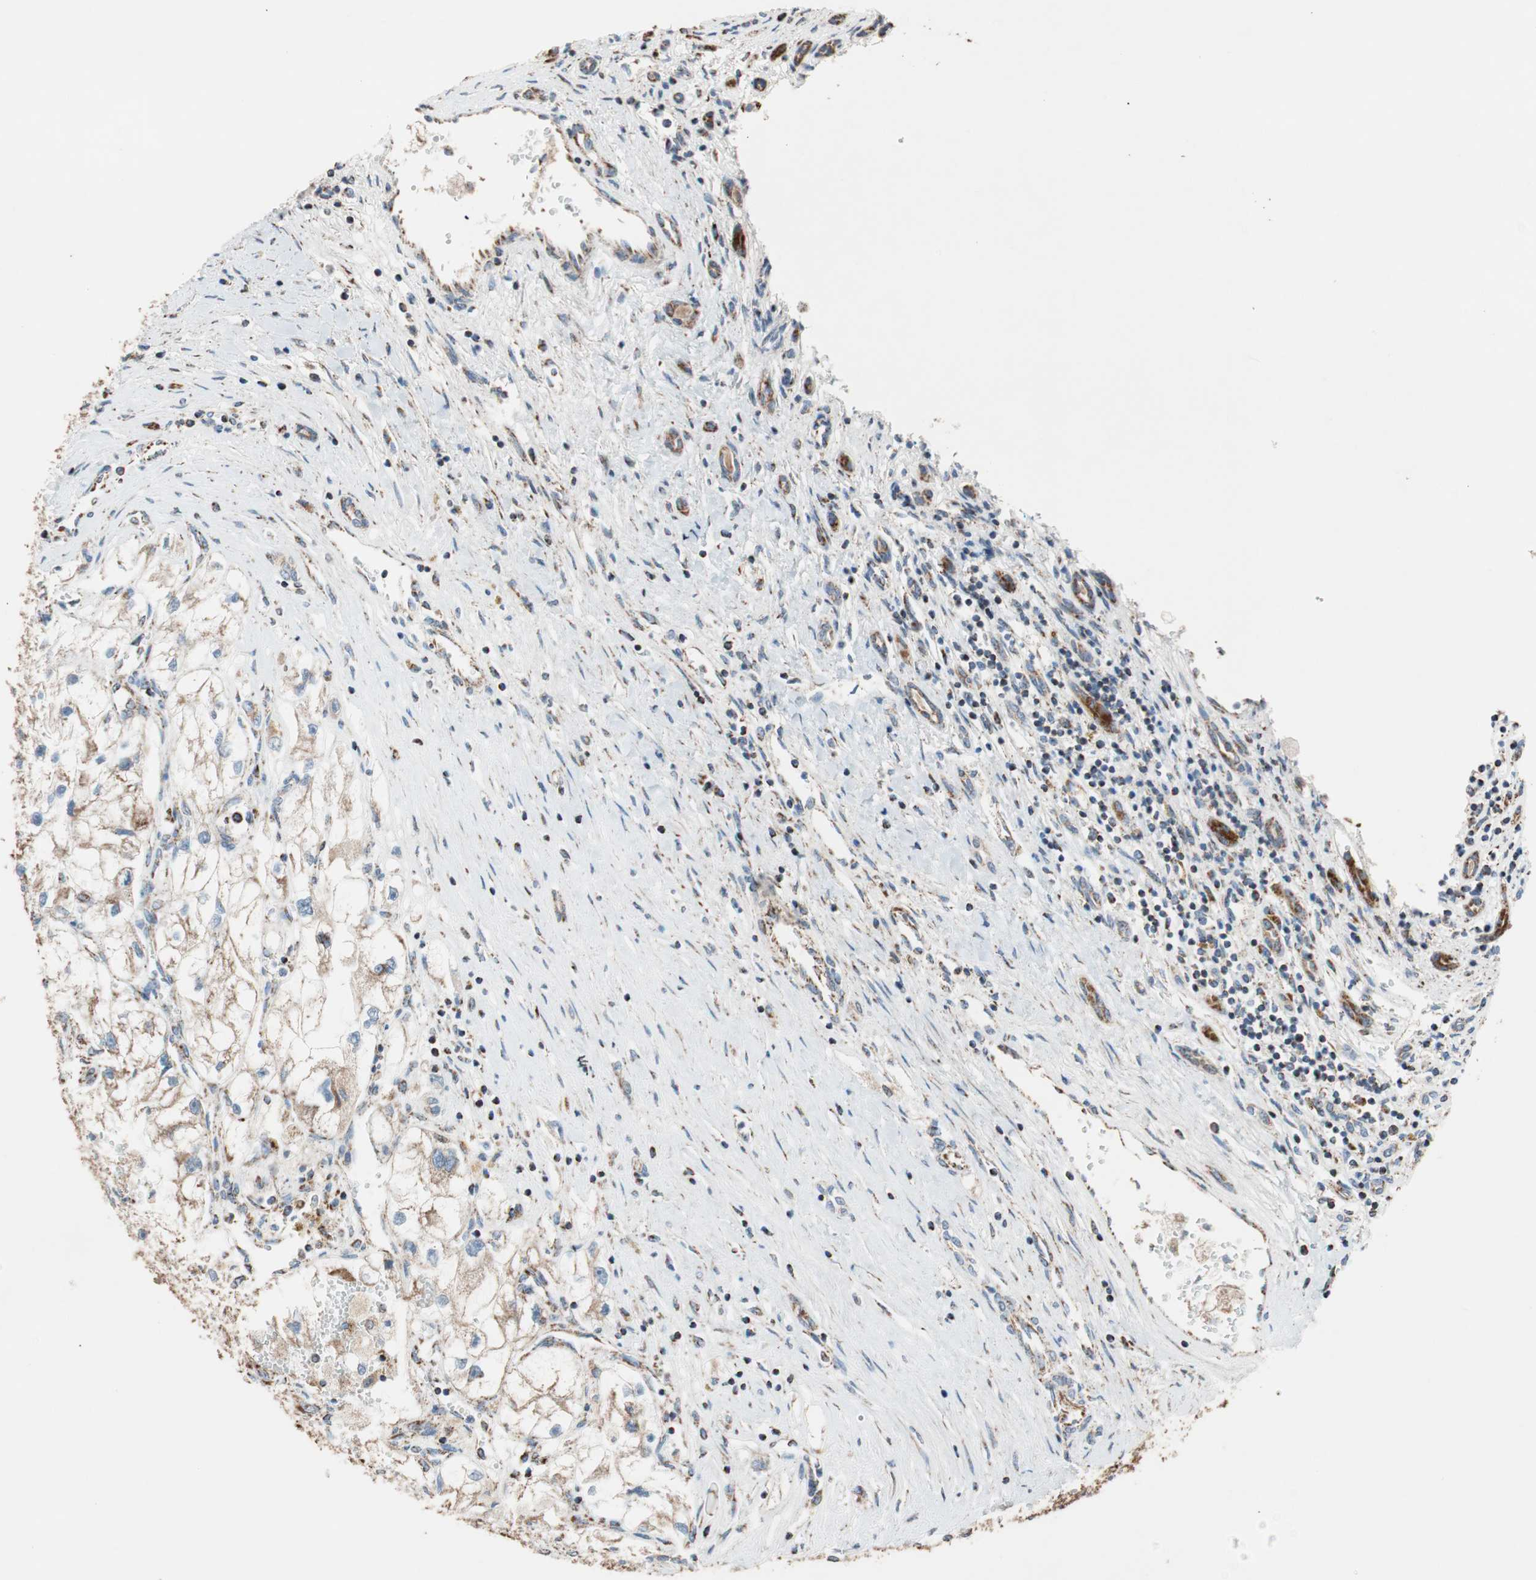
{"staining": {"intensity": "moderate", "quantity": ">75%", "location": "cytoplasmic/membranous"}, "tissue": "renal cancer", "cell_type": "Tumor cells", "image_type": "cancer", "snomed": [{"axis": "morphology", "description": "Adenocarcinoma, NOS"}, {"axis": "topography", "description": "Kidney"}], "caption": "DAB (3,3'-diaminobenzidine) immunohistochemical staining of human renal cancer displays moderate cytoplasmic/membranous protein staining in approximately >75% of tumor cells.", "gene": "PCSK4", "patient": {"sex": "female", "age": 70}}